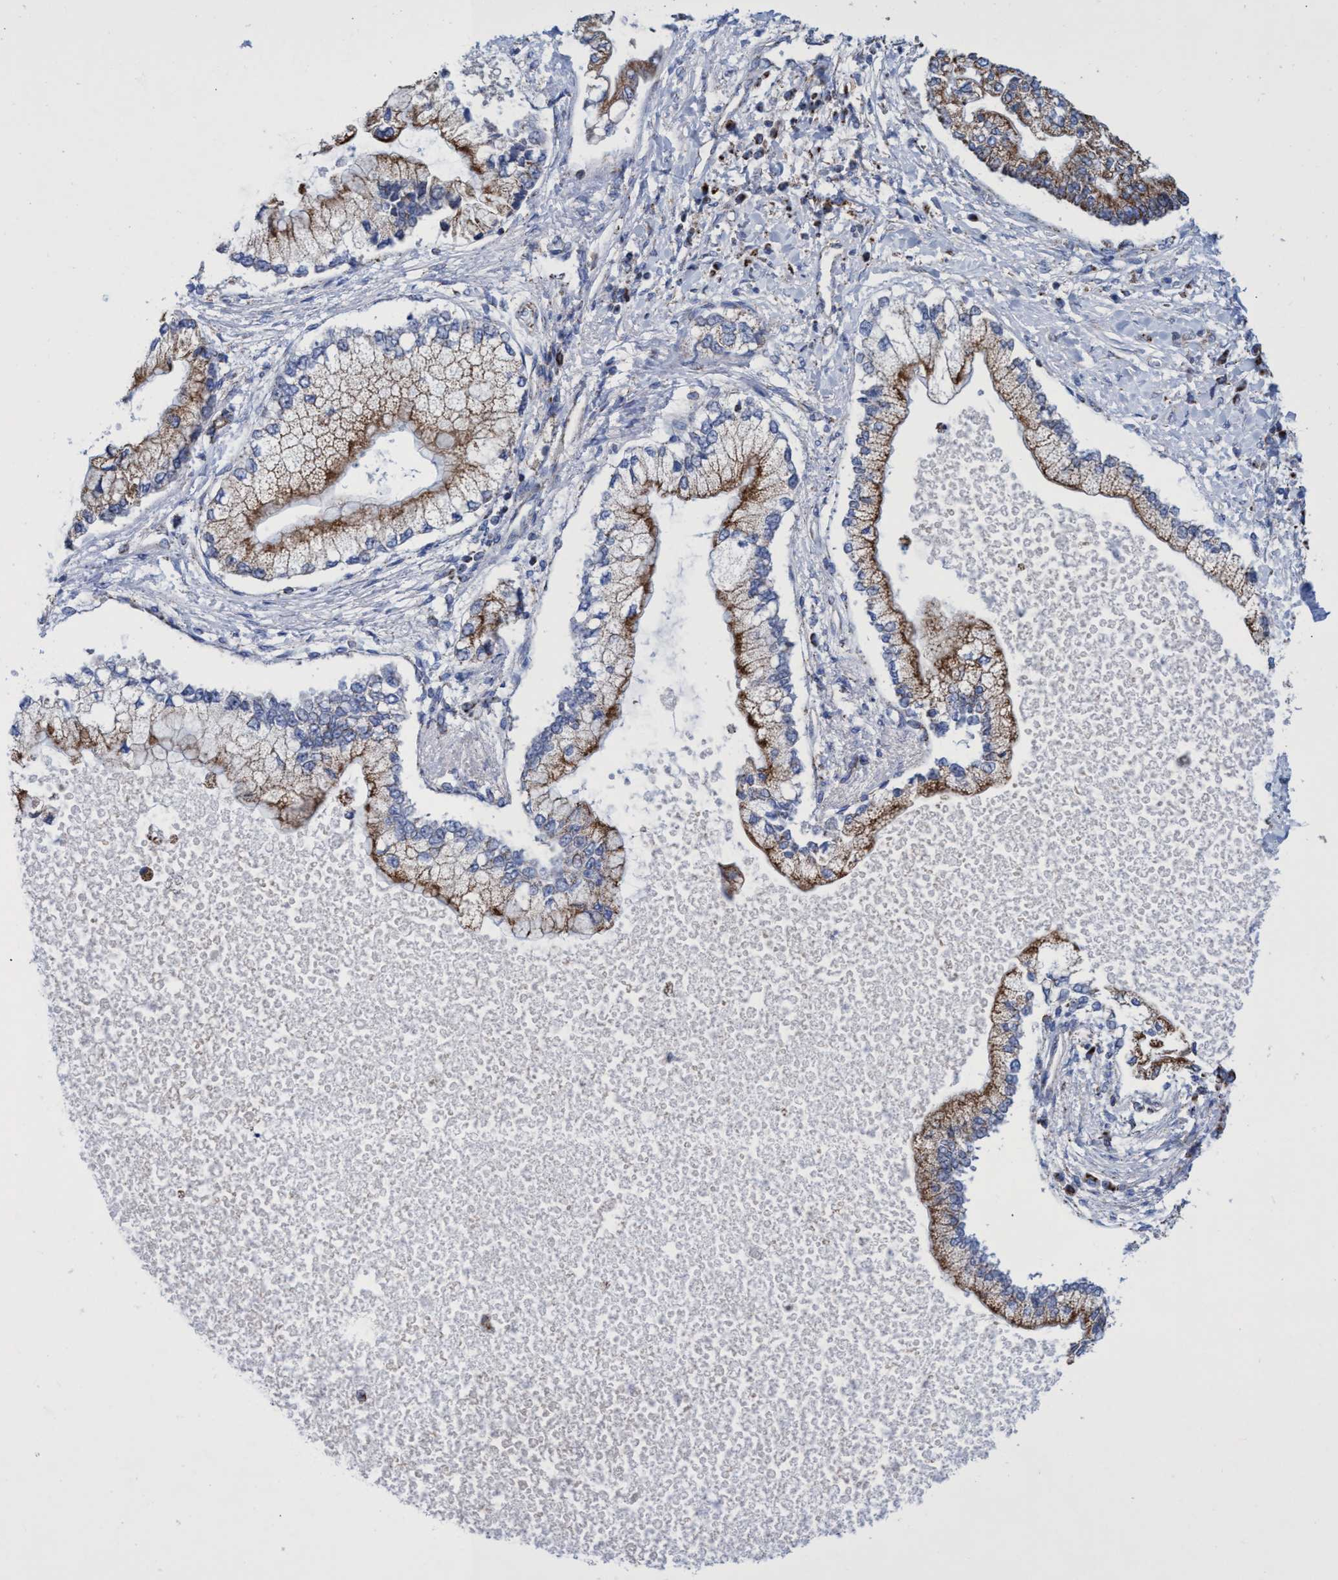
{"staining": {"intensity": "moderate", "quantity": ">75%", "location": "cytoplasmic/membranous"}, "tissue": "liver cancer", "cell_type": "Tumor cells", "image_type": "cancer", "snomed": [{"axis": "morphology", "description": "Cholangiocarcinoma"}, {"axis": "topography", "description": "Liver"}], "caption": "Moderate cytoplasmic/membranous expression for a protein is present in about >75% of tumor cells of liver cancer (cholangiocarcinoma) using immunohistochemistry (IHC).", "gene": "ZNF750", "patient": {"sex": "male", "age": 50}}